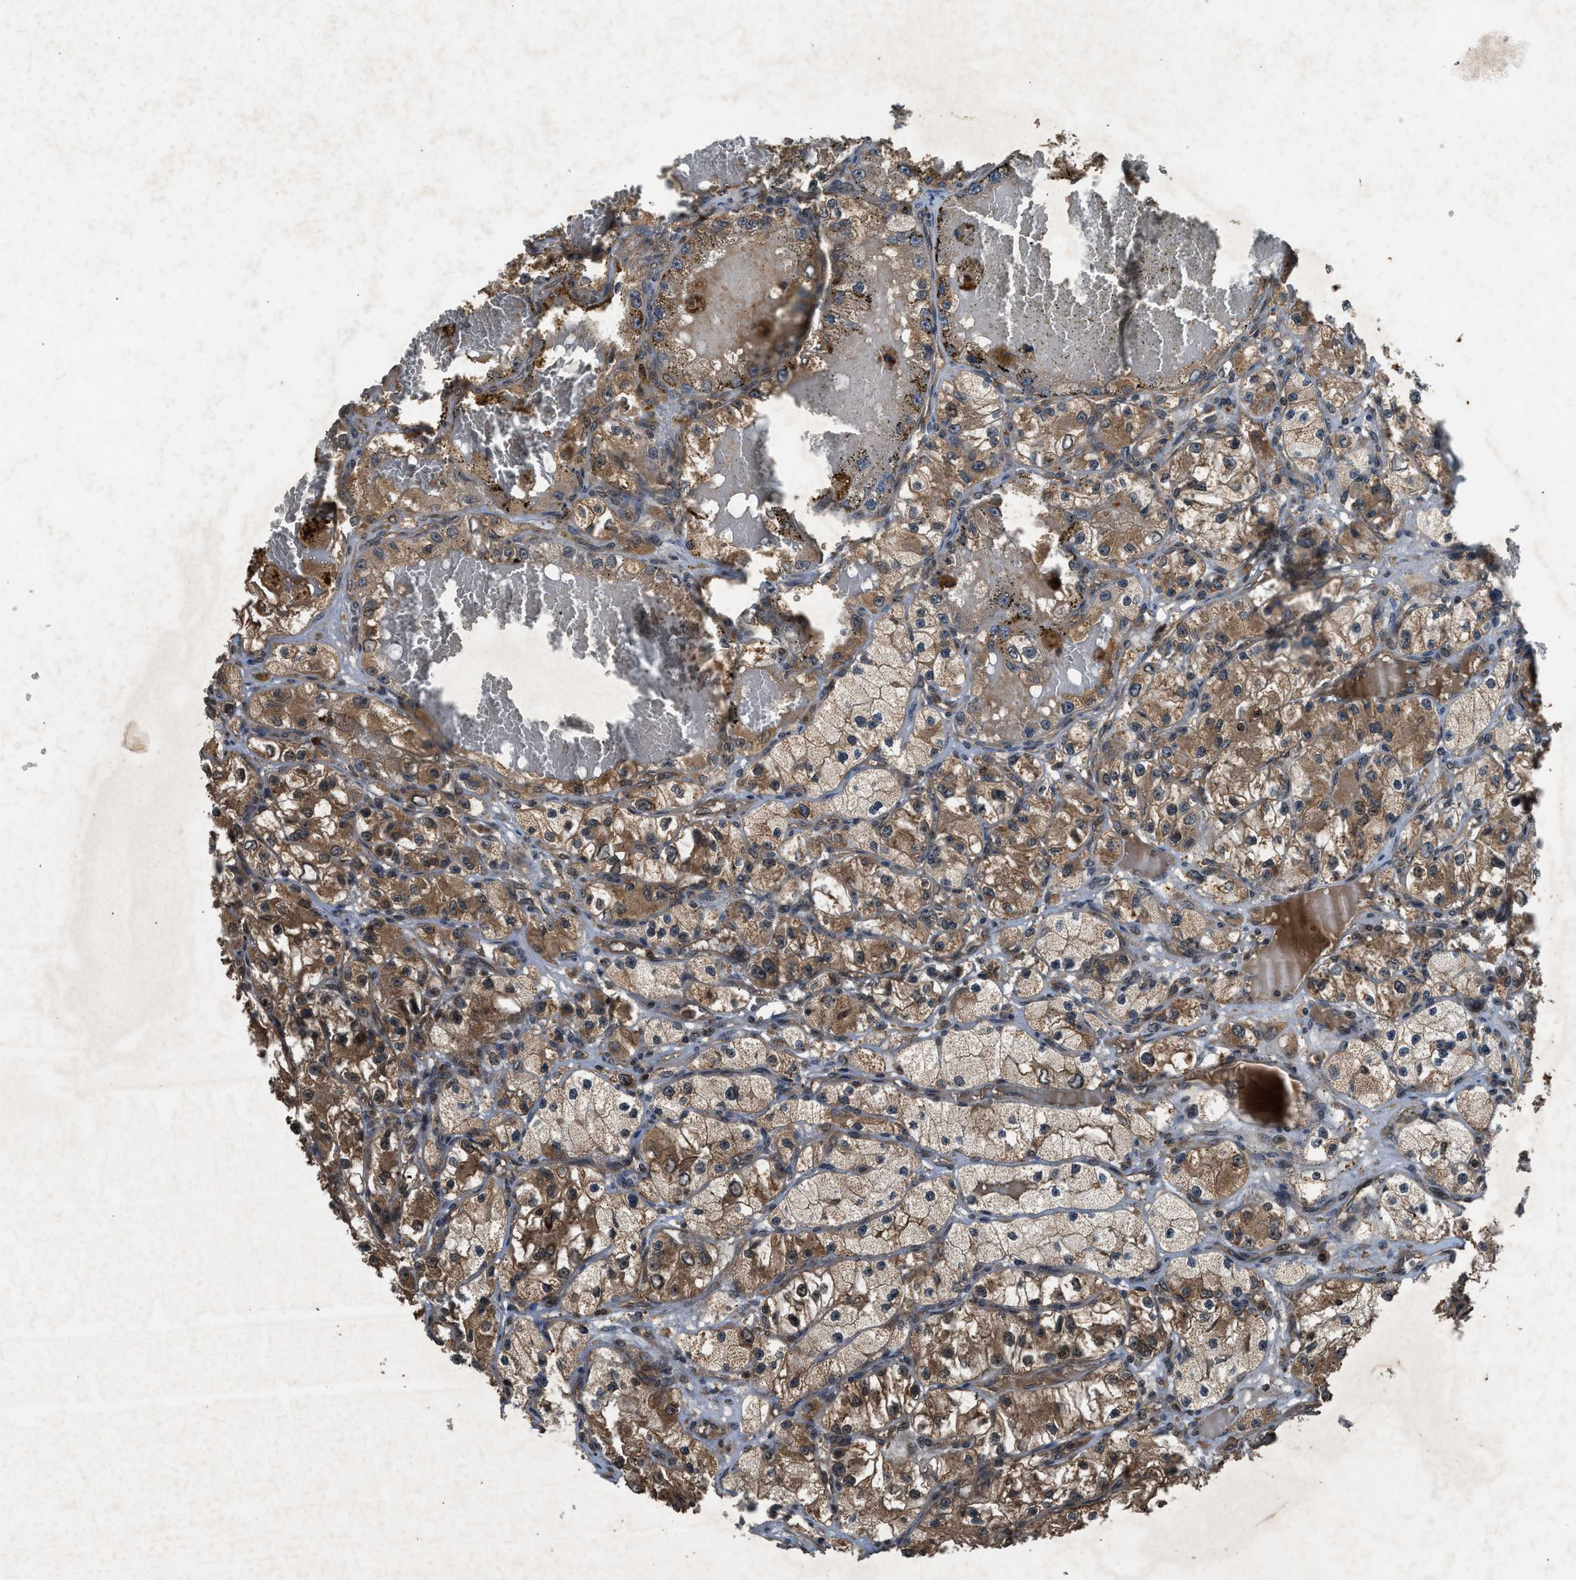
{"staining": {"intensity": "moderate", "quantity": ">75%", "location": "cytoplasmic/membranous"}, "tissue": "renal cancer", "cell_type": "Tumor cells", "image_type": "cancer", "snomed": [{"axis": "morphology", "description": "Adenocarcinoma, NOS"}, {"axis": "topography", "description": "Kidney"}], "caption": "Adenocarcinoma (renal) stained with DAB (3,3'-diaminobenzidine) immunohistochemistry (IHC) demonstrates medium levels of moderate cytoplasmic/membranous staining in approximately >75% of tumor cells.", "gene": "RPS6KB1", "patient": {"sex": "female", "age": 57}}